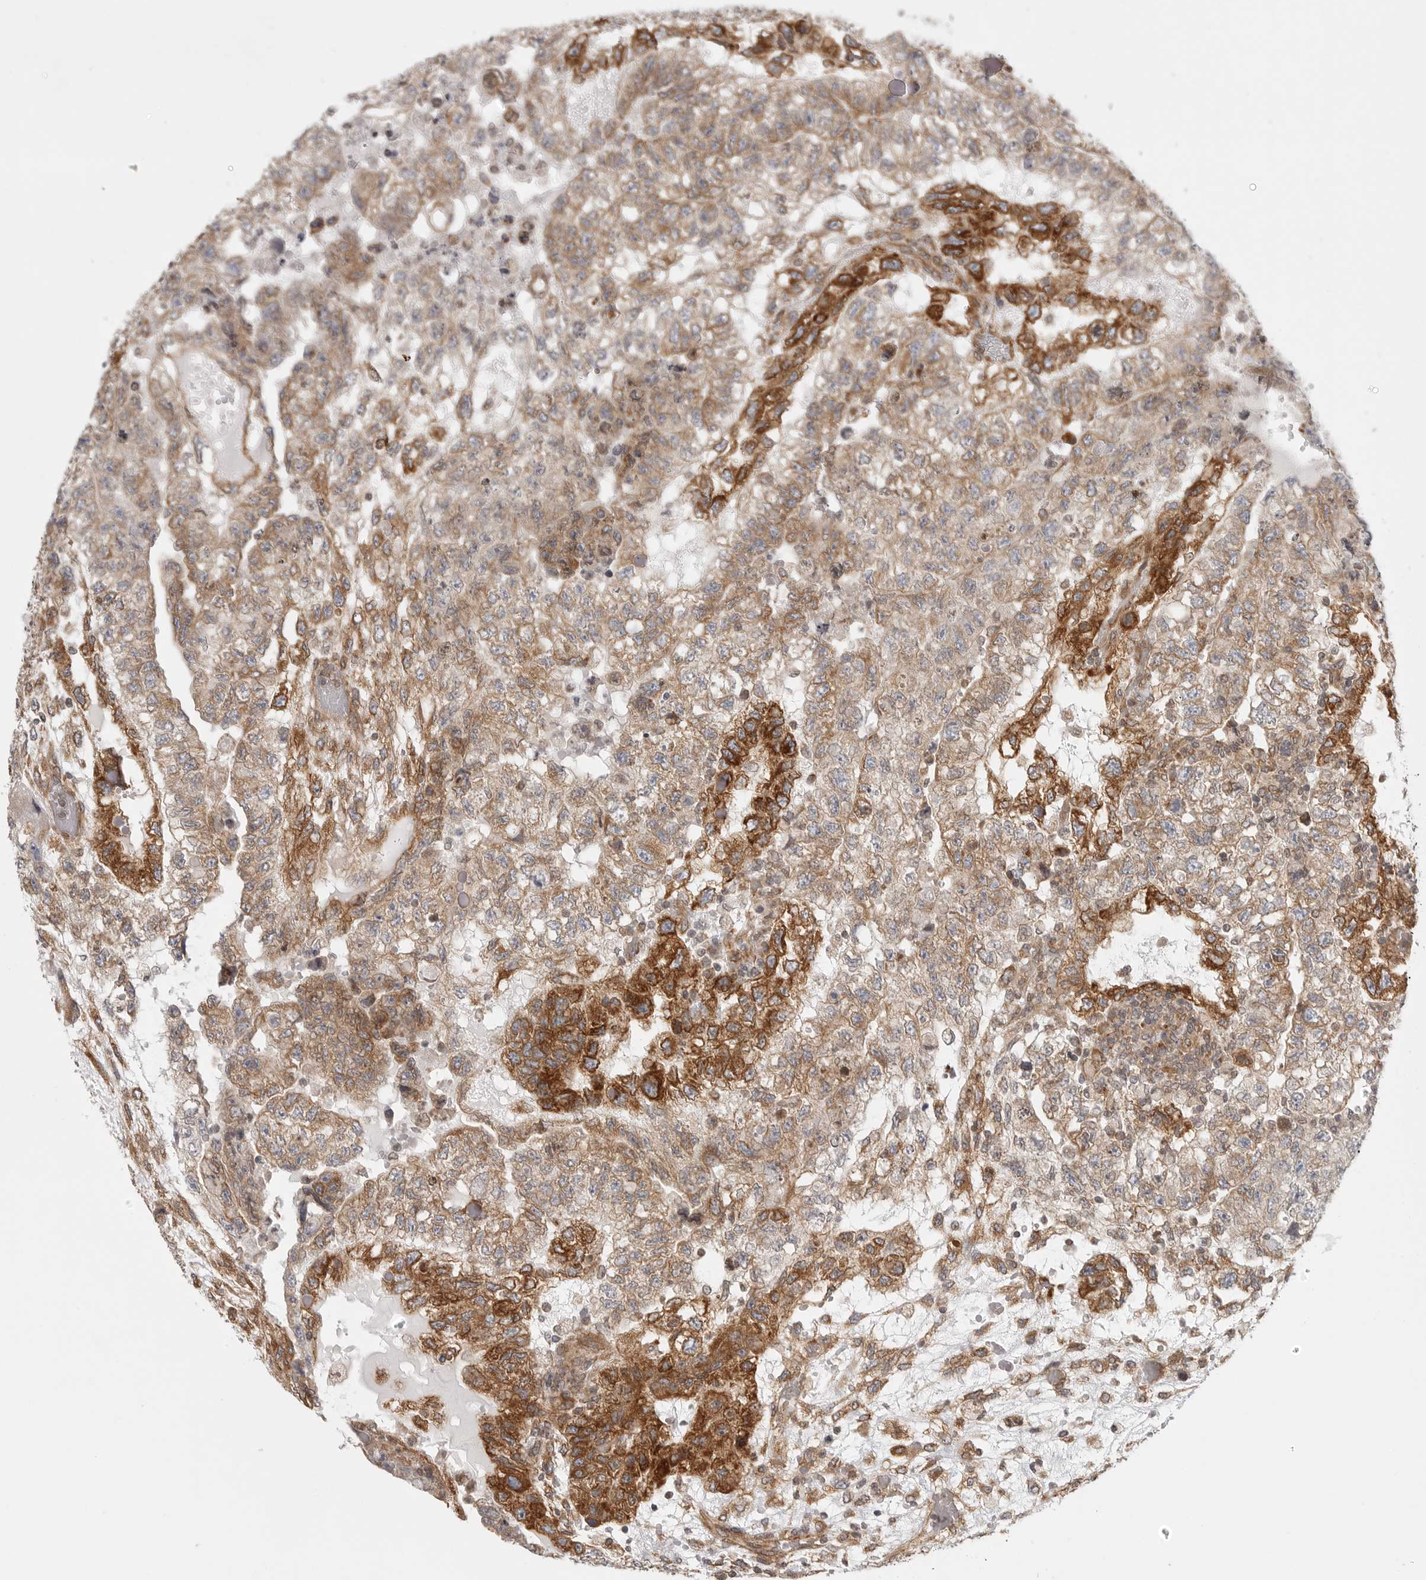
{"staining": {"intensity": "moderate", "quantity": ">75%", "location": "cytoplasmic/membranous"}, "tissue": "testis cancer", "cell_type": "Tumor cells", "image_type": "cancer", "snomed": [{"axis": "morphology", "description": "Carcinoma, Embryonal, NOS"}, {"axis": "topography", "description": "Testis"}], "caption": "Approximately >75% of tumor cells in testis cancer (embryonal carcinoma) reveal moderate cytoplasmic/membranous protein staining as visualized by brown immunohistochemical staining.", "gene": "CERS2", "patient": {"sex": "male", "age": 36}}